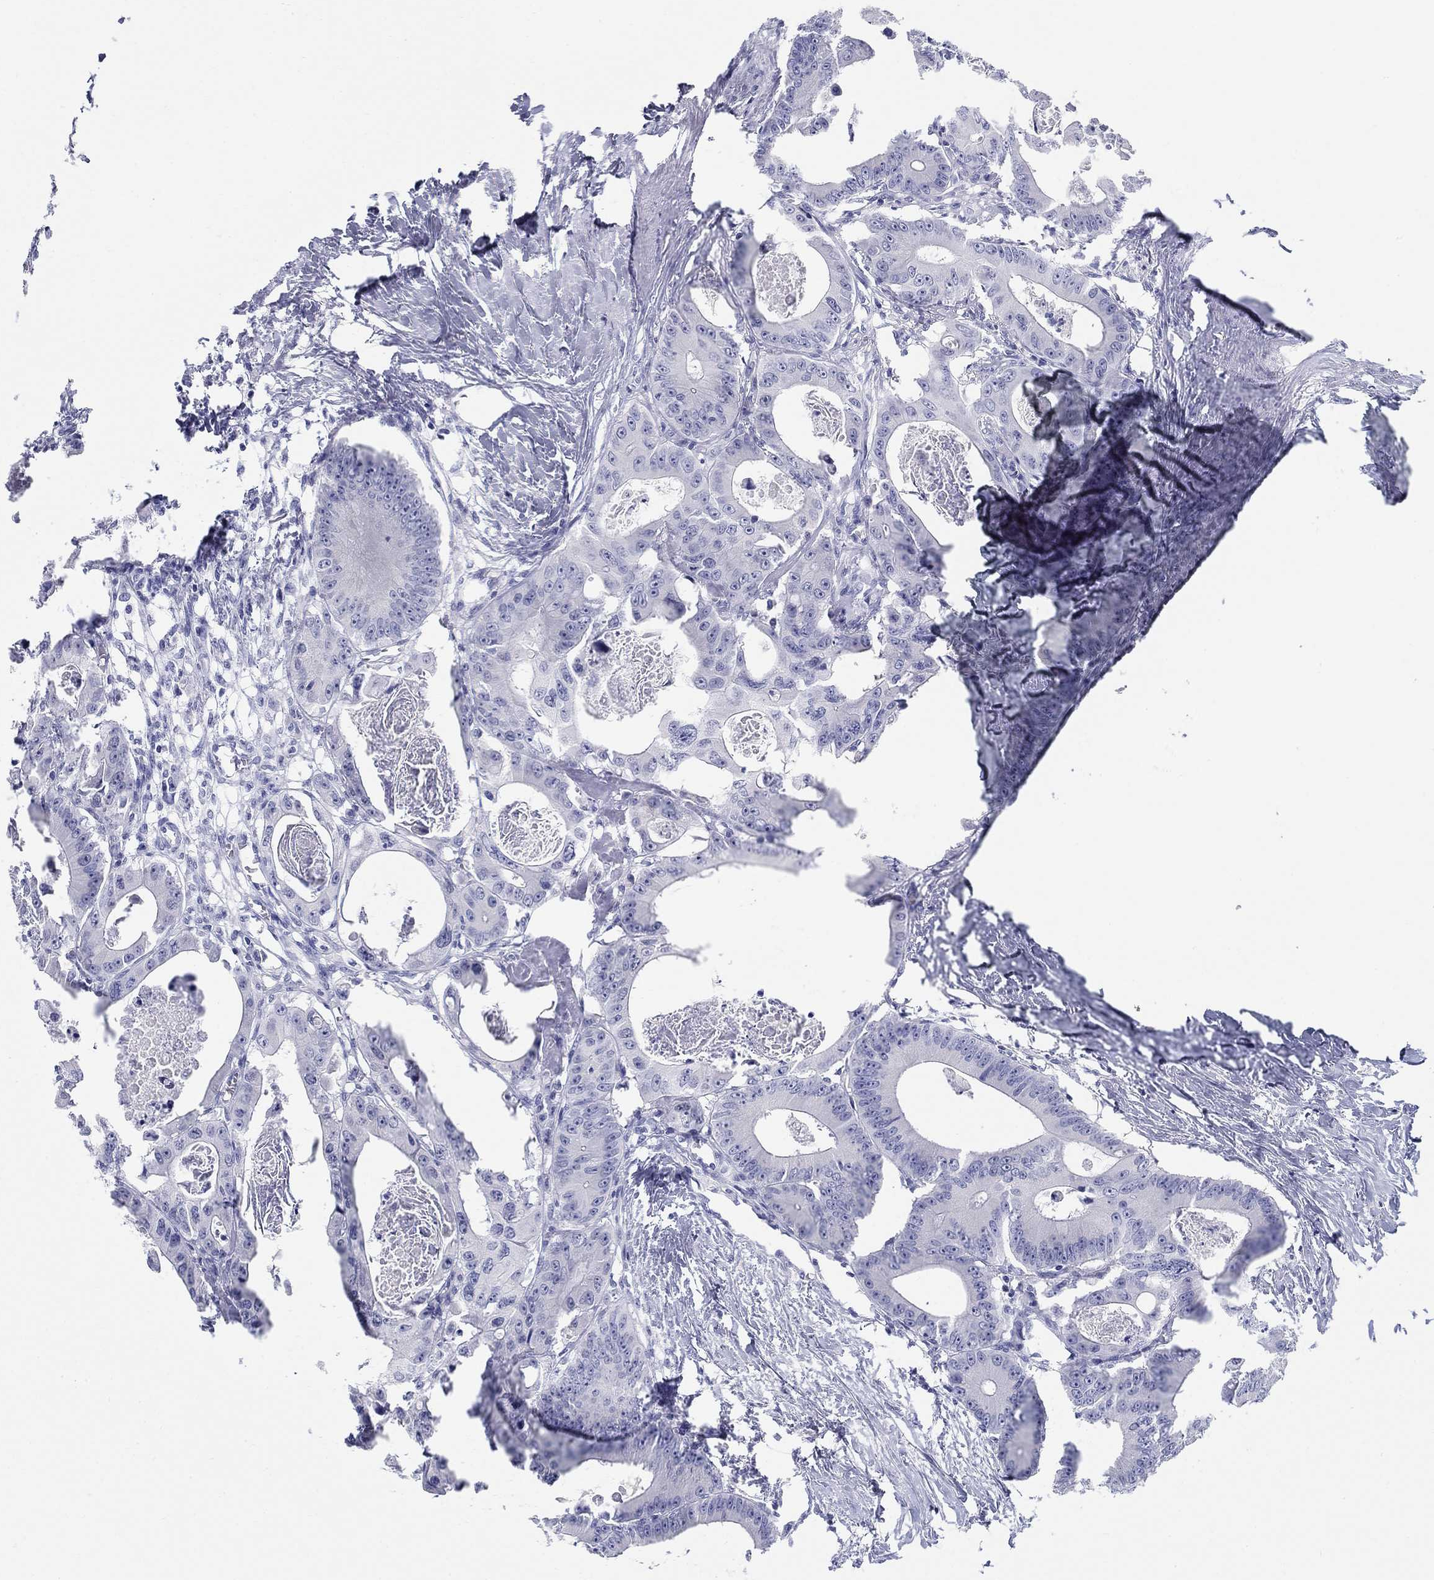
{"staining": {"intensity": "negative", "quantity": "none", "location": "none"}, "tissue": "colorectal cancer", "cell_type": "Tumor cells", "image_type": "cancer", "snomed": [{"axis": "morphology", "description": "Adenocarcinoma, NOS"}, {"axis": "topography", "description": "Rectum"}], "caption": "Tumor cells show no significant protein positivity in colorectal cancer.", "gene": "LAMP5", "patient": {"sex": "male", "age": 64}}